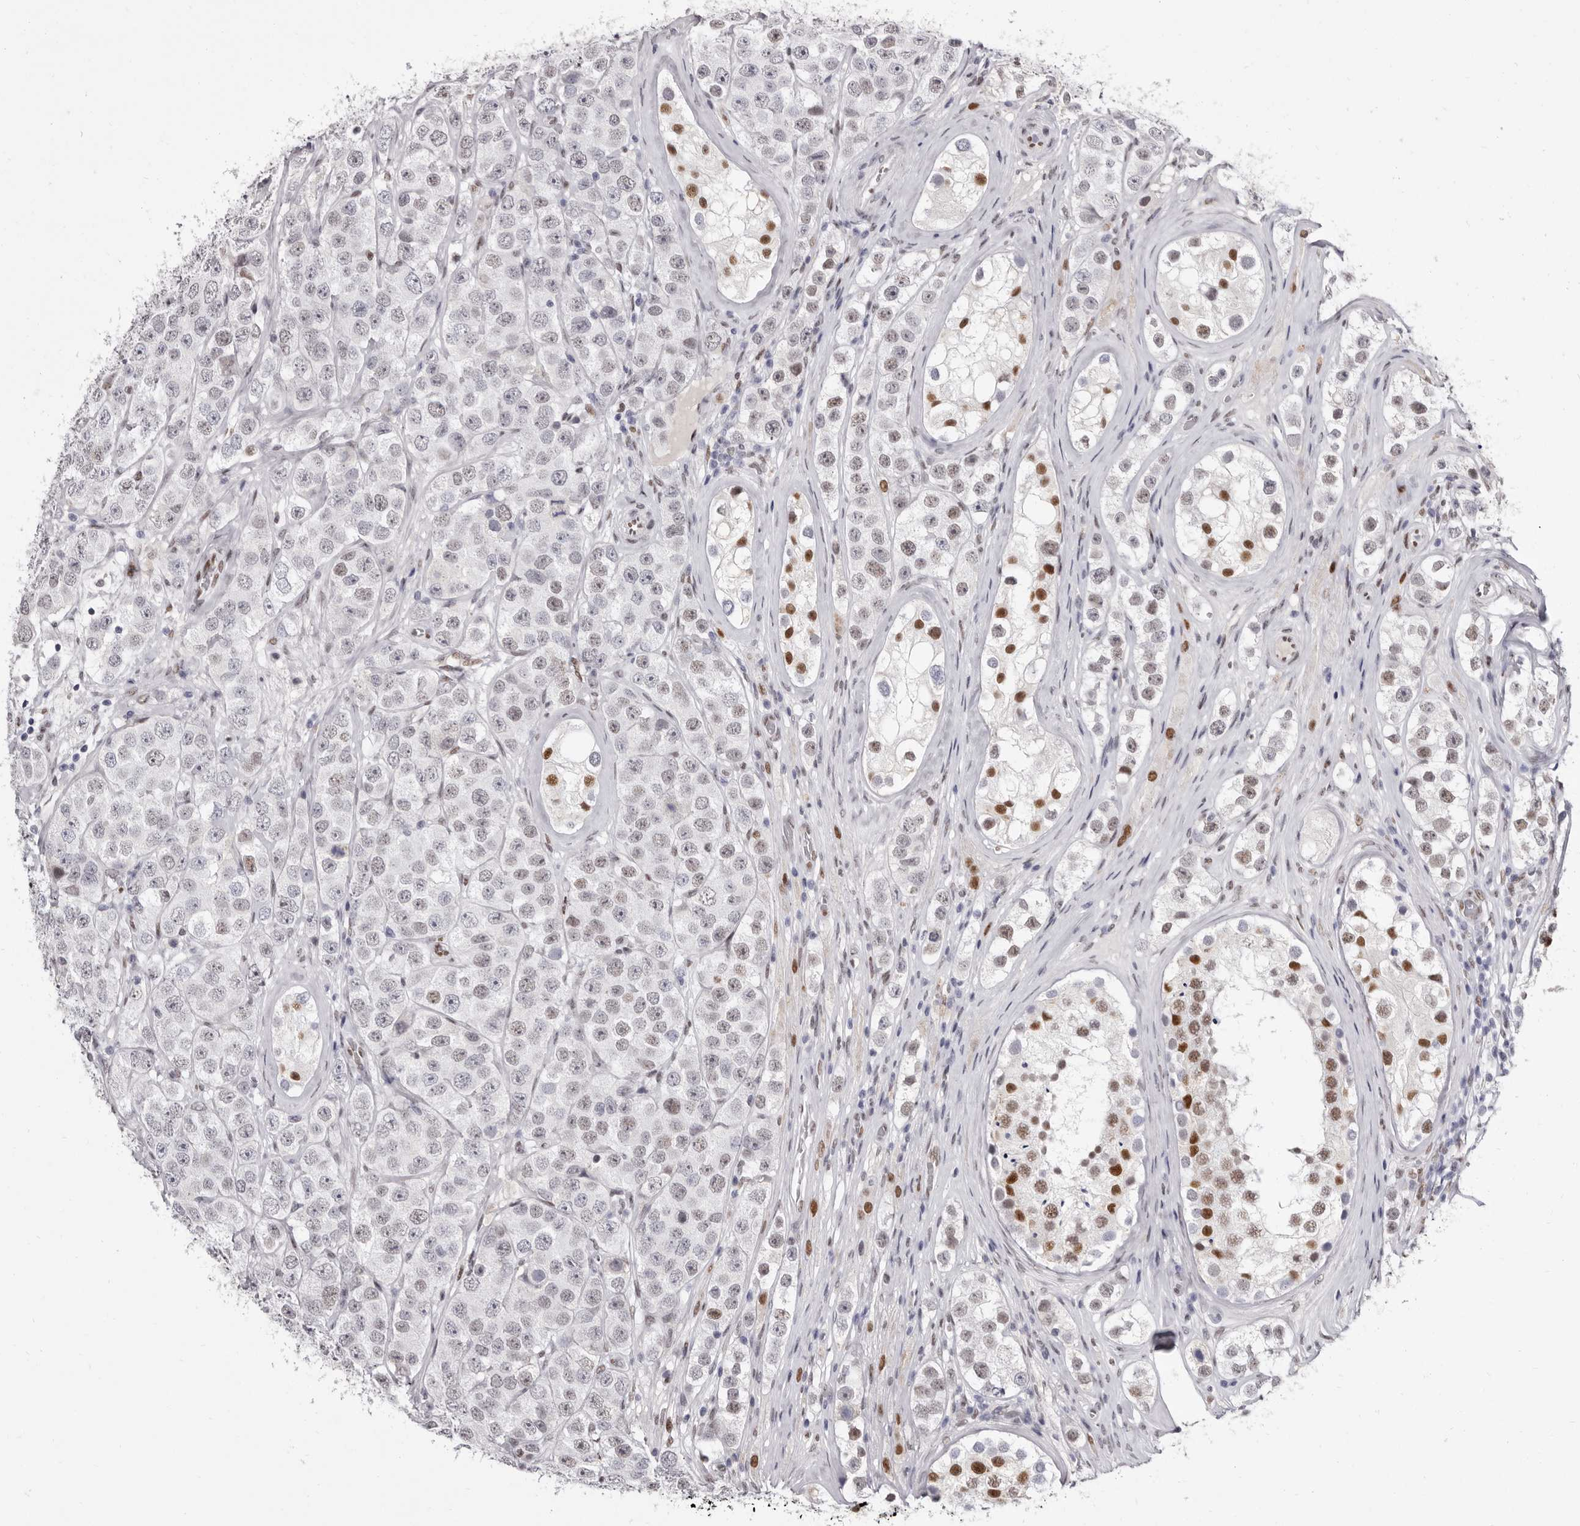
{"staining": {"intensity": "negative", "quantity": "none", "location": "none"}, "tissue": "testis cancer", "cell_type": "Tumor cells", "image_type": "cancer", "snomed": [{"axis": "morphology", "description": "Seminoma, NOS"}, {"axis": "topography", "description": "Testis"}], "caption": "High power microscopy photomicrograph of an immunohistochemistry image of seminoma (testis), revealing no significant expression in tumor cells.", "gene": "ZNF326", "patient": {"sex": "male", "age": 28}}